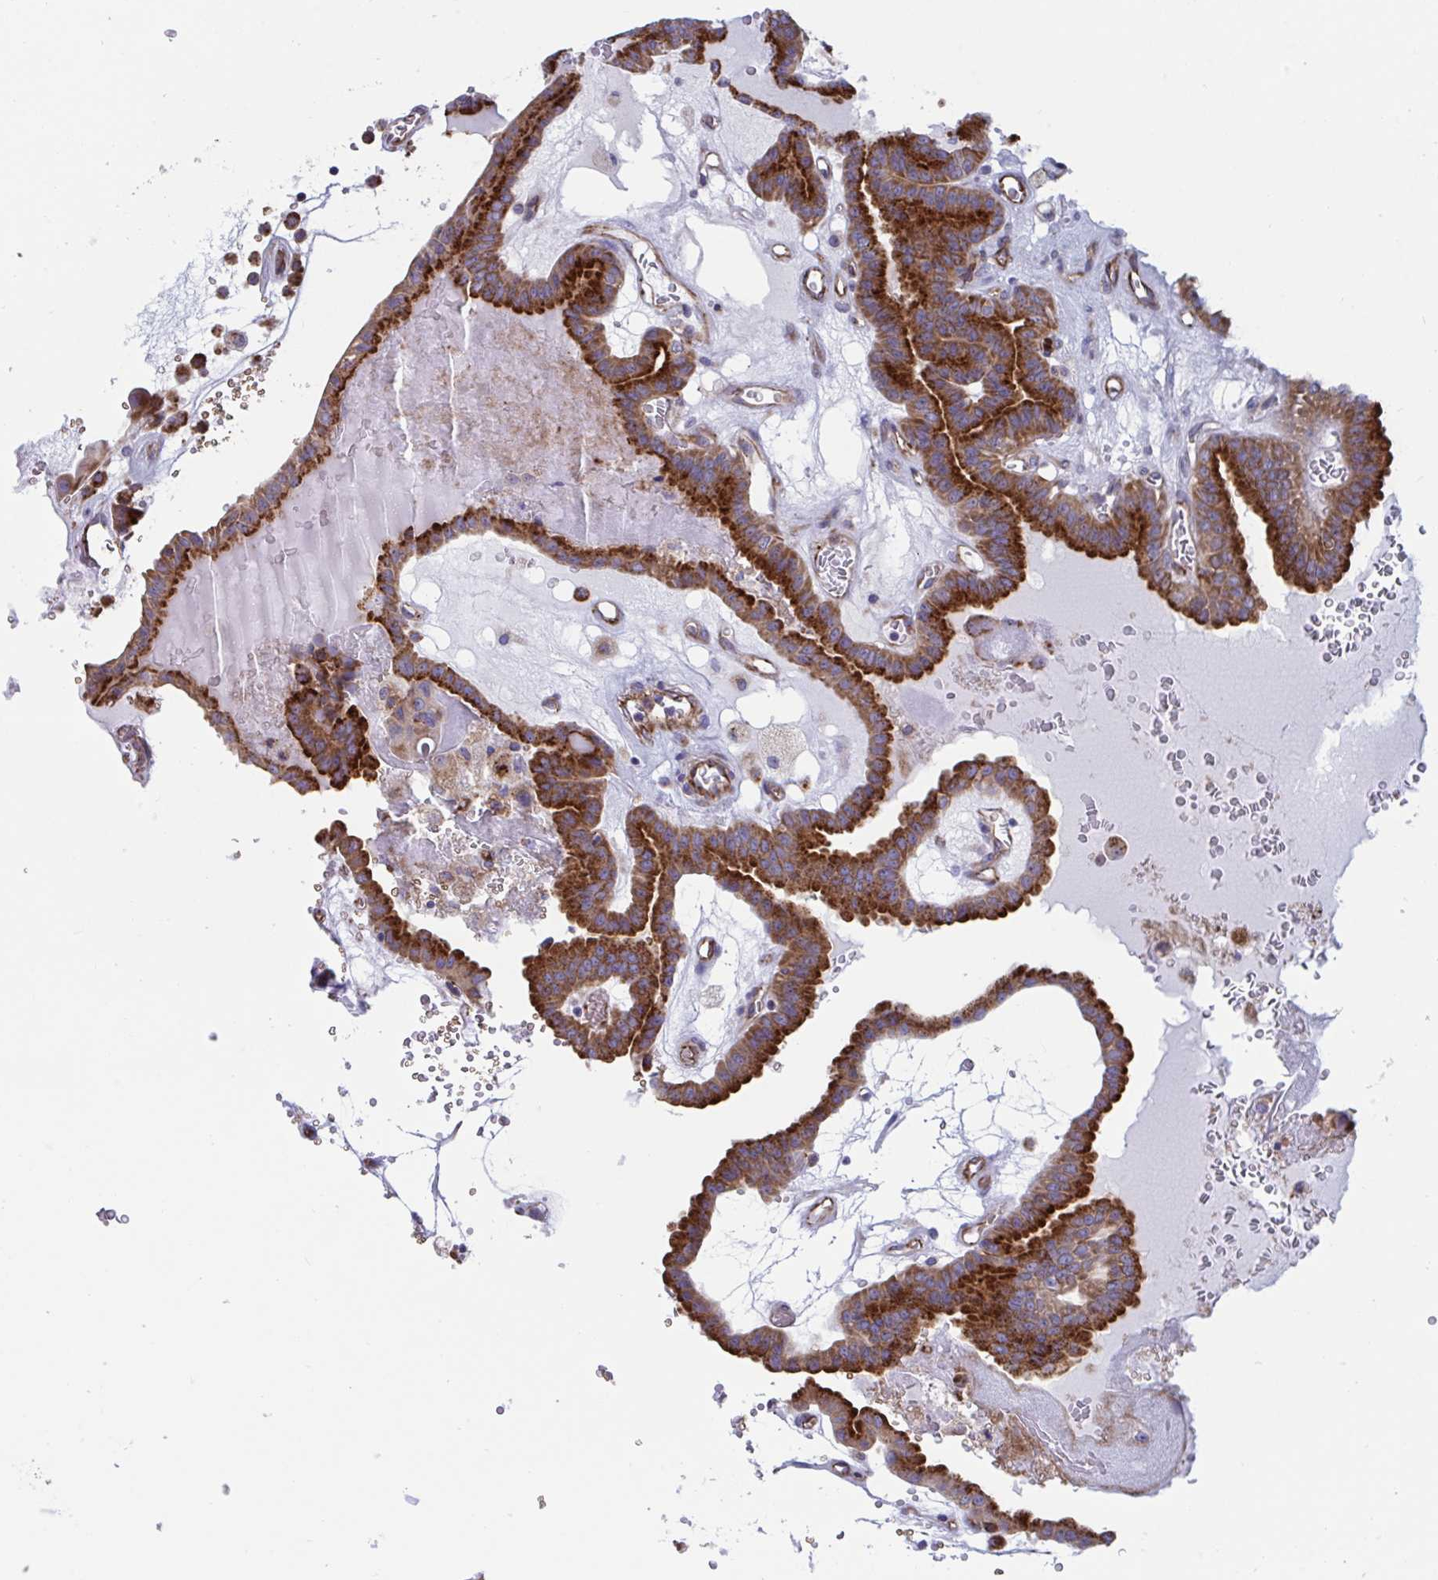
{"staining": {"intensity": "strong", "quantity": ">75%", "location": "cytoplasmic/membranous"}, "tissue": "thyroid cancer", "cell_type": "Tumor cells", "image_type": "cancer", "snomed": [{"axis": "morphology", "description": "Papillary adenocarcinoma, NOS"}, {"axis": "topography", "description": "Thyroid gland"}], "caption": "Human papillary adenocarcinoma (thyroid) stained with a brown dye exhibits strong cytoplasmic/membranous positive staining in about >75% of tumor cells.", "gene": "SLC9A6", "patient": {"sex": "male", "age": 87}}